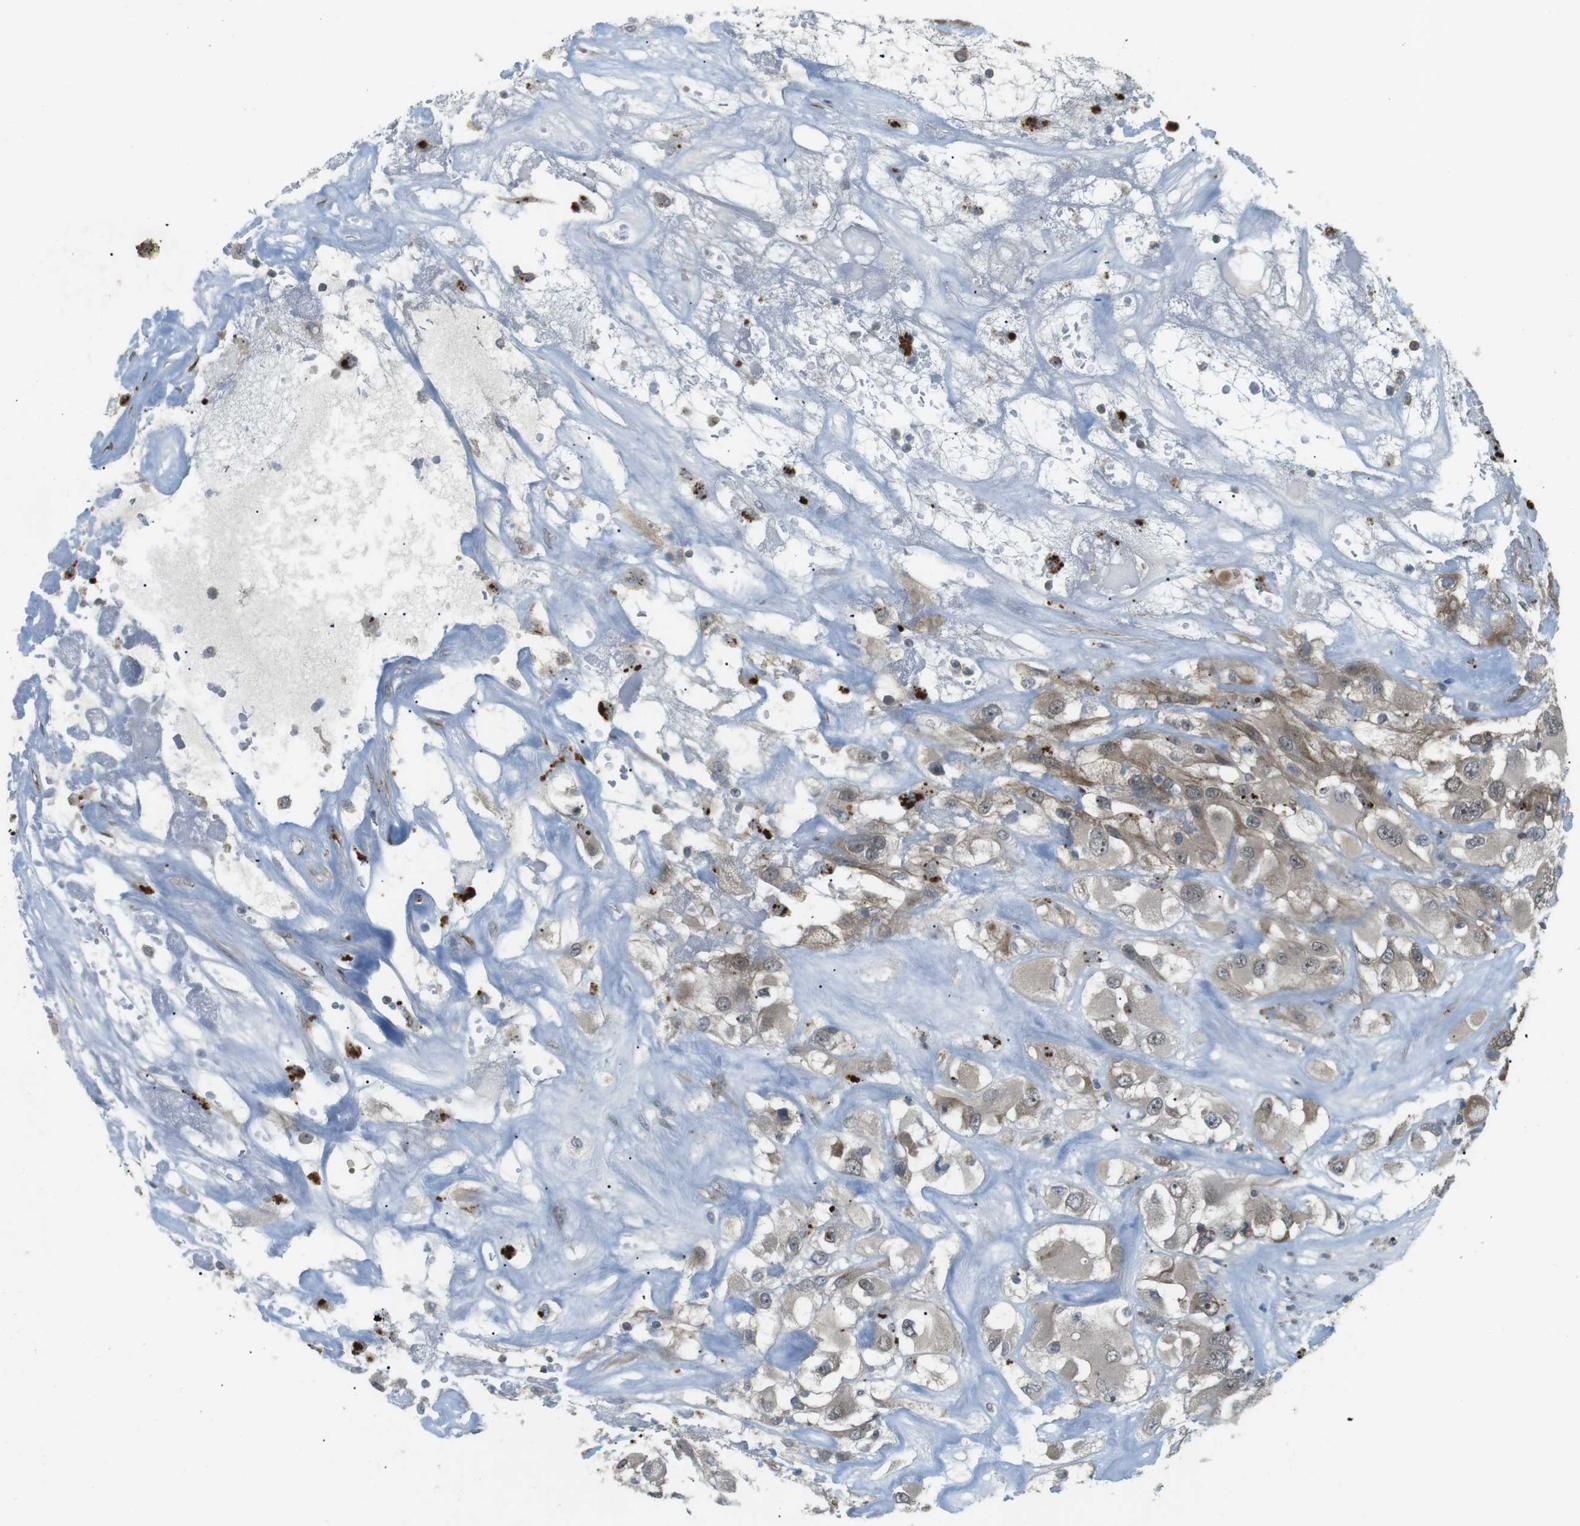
{"staining": {"intensity": "weak", "quantity": "25%-75%", "location": "cytoplasmic/membranous,nuclear"}, "tissue": "renal cancer", "cell_type": "Tumor cells", "image_type": "cancer", "snomed": [{"axis": "morphology", "description": "Adenocarcinoma, NOS"}, {"axis": "topography", "description": "Kidney"}], "caption": "A low amount of weak cytoplasmic/membranous and nuclear staining is seen in approximately 25%-75% of tumor cells in adenocarcinoma (renal) tissue.", "gene": "KANK2", "patient": {"sex": "female", "age": 52}}